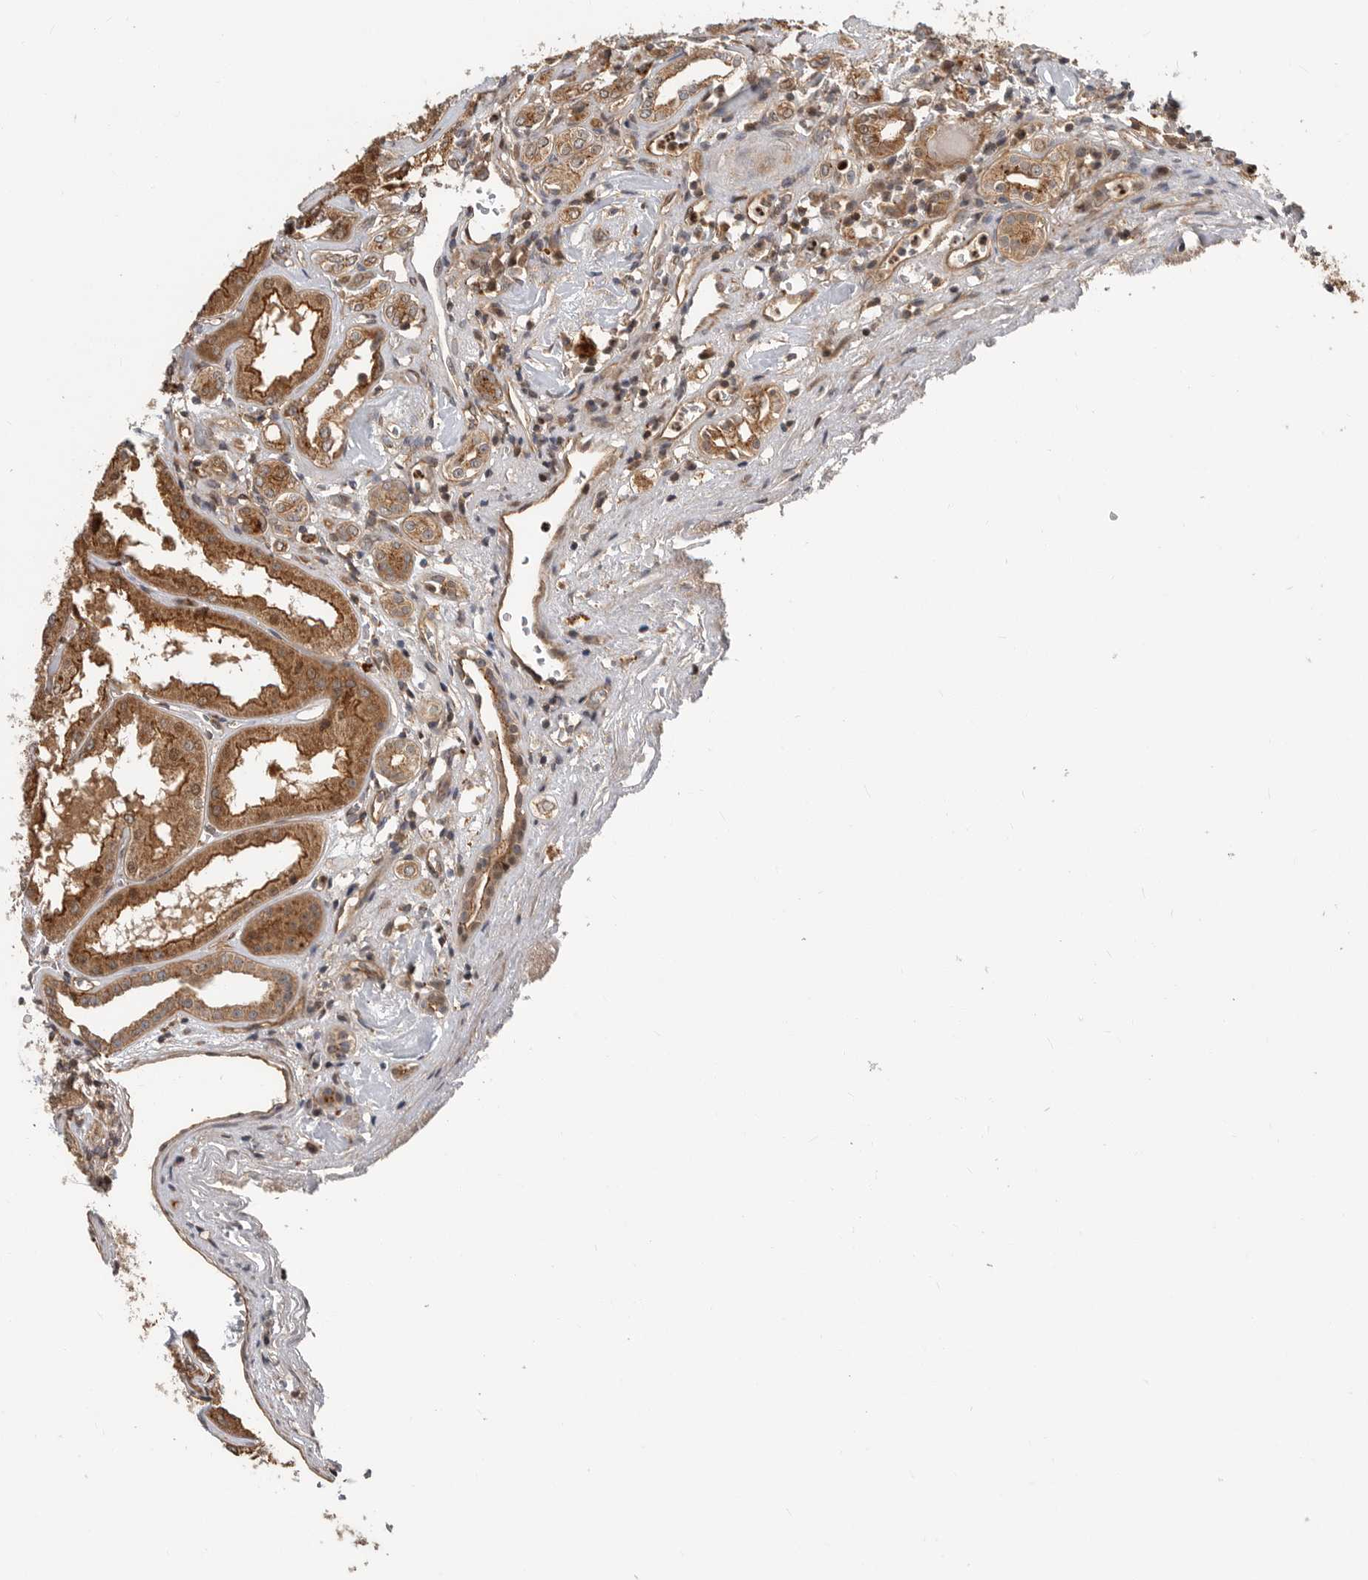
{"staining": {"intensity": "moderate", "quantity": ">75%", "location": "cytoplasmic/membranous,nuclear"}, "tissue": "kidney", "cell_type": "Cells in glomeruli", "image_type": "normal", "snomed": [{"axis": "morphology", "description": "Normal tissue, NOS"}, {"axis": "topography", "description": "Kidney"}], "caption": "Immunohistochemical staining of unremarkable human kidney demonstrates moderate cytoplasmic/membranous,nuclear protein positivity in approximately >75% of cells in glomeruli.", "gene": "STRAP", "patient": {"sex": "female", "age": 56}}